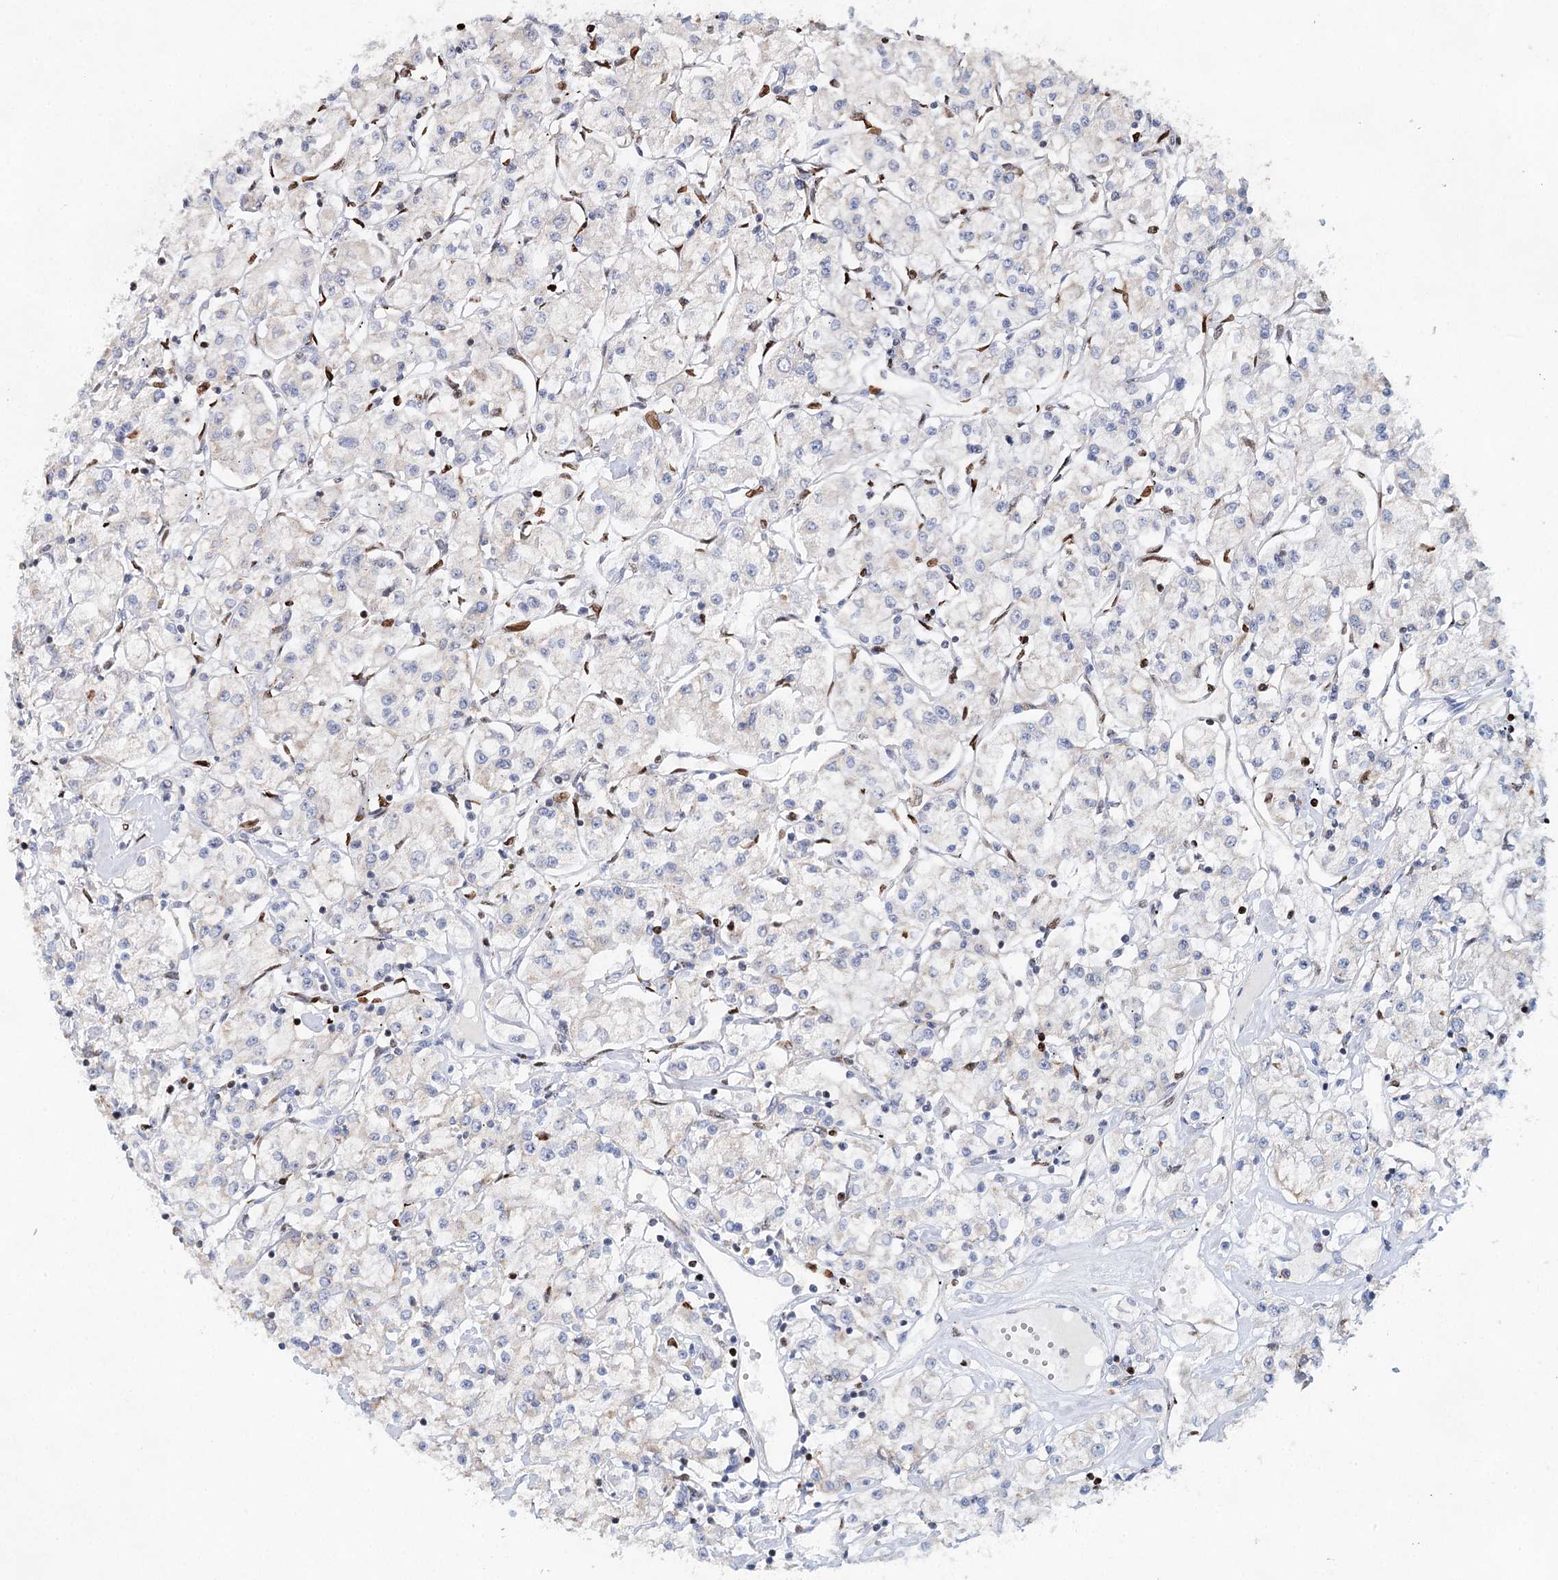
{"staining": {"intensity": "negative", "quantity": "none", "location": "none"}, "tissue": "renal cancer", "cell_type": "Tumor cells", "image_type": "cancer", "snomed": [{"axis": "morphology", "description": "Adenocarcinoma, NOS"}, {"axis": "topography", "description": "Kidney"}], "caption": "This is an immunohistochemistry (IHC) photomicrograph of human renal cancer. There is no staining in tumor cells.", "gene": "XPO6", "patient": {"sex": "female", "age": 59}}